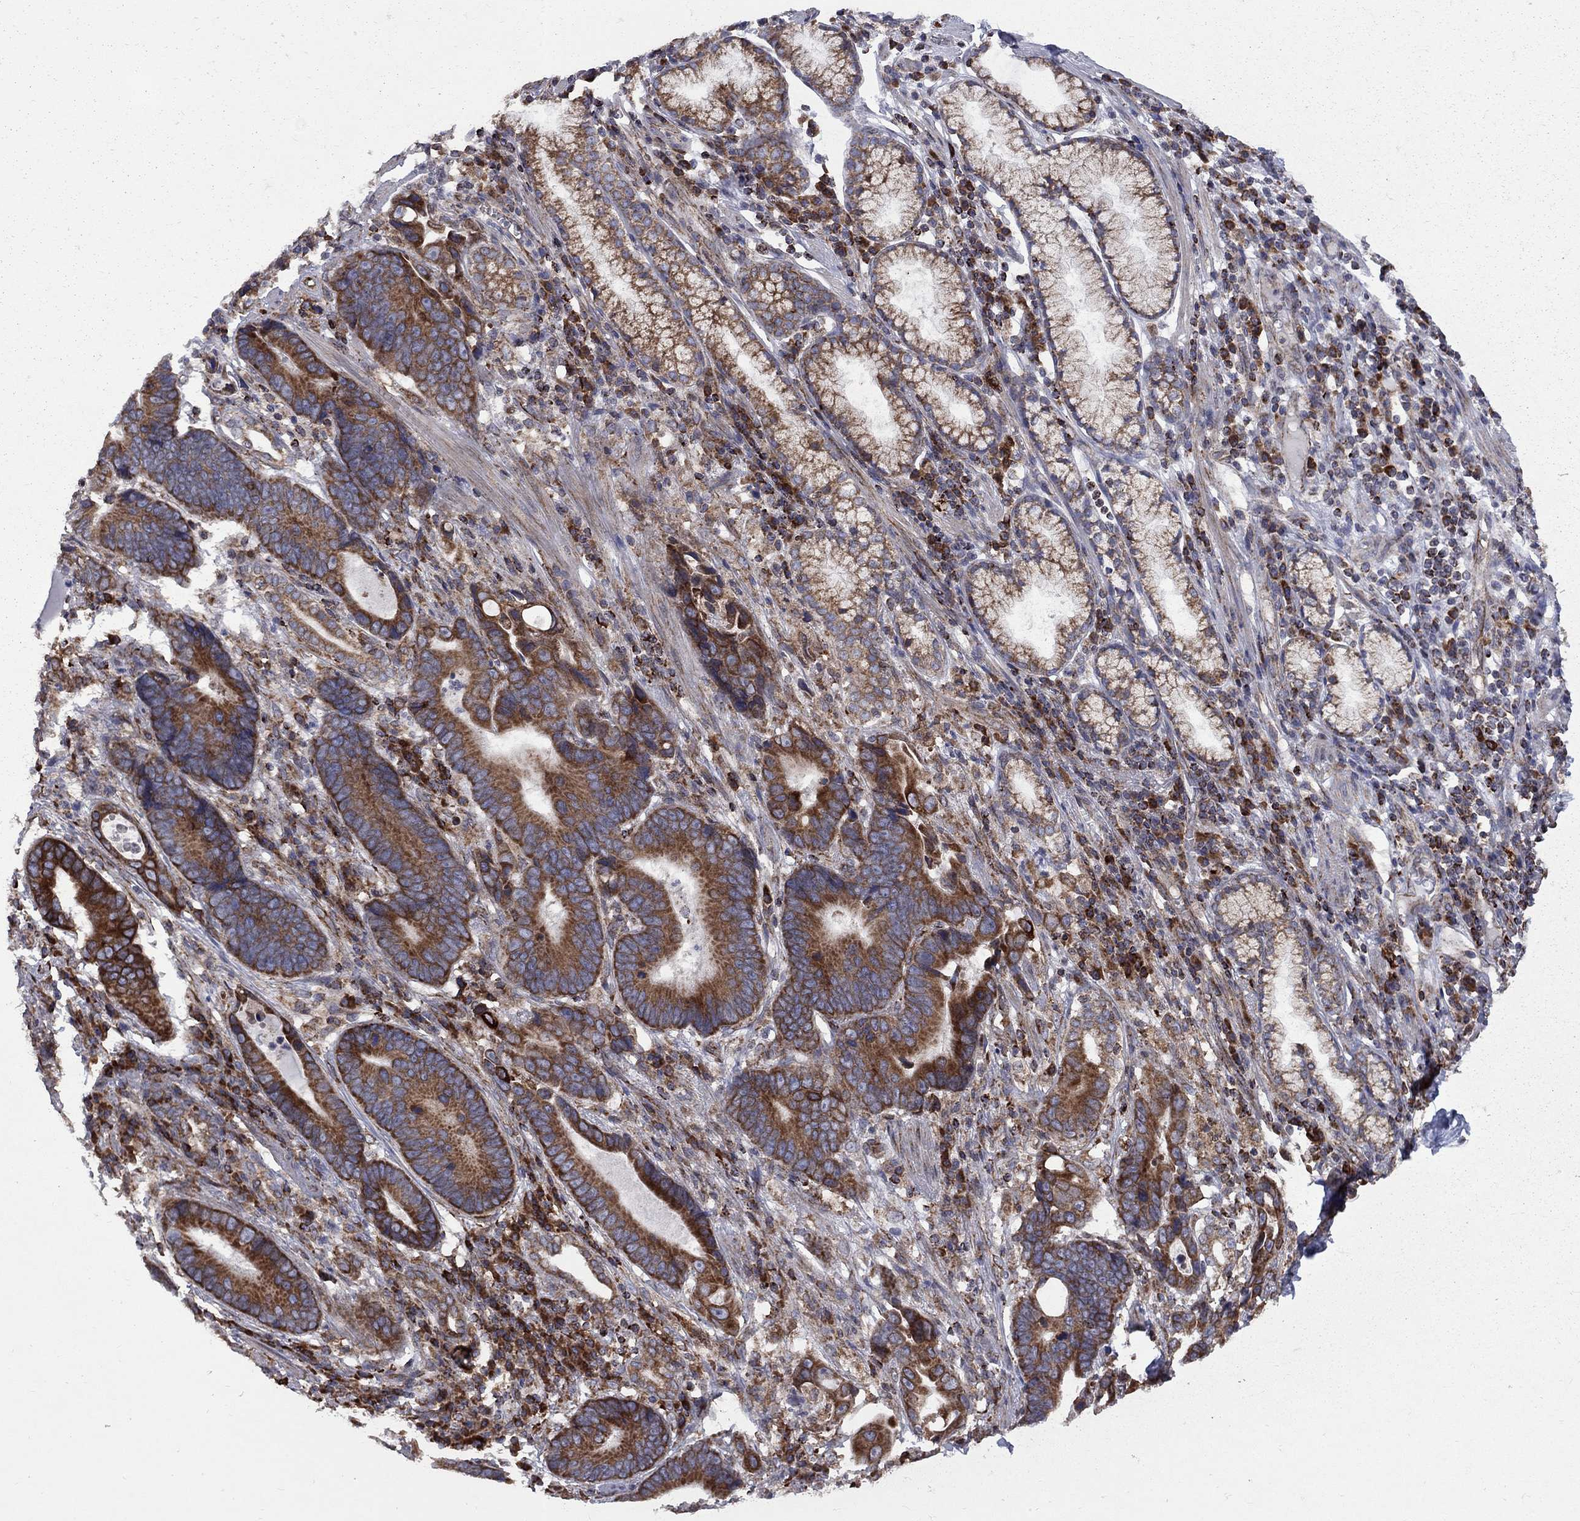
{"staining": {"intensity": "strong", "quantity": ">75%", "location": "cytoplasmic/membranous"}, "tissue": "stomach cancer", "cell_type": "Tumor cells", "image_type": "cancer", "snomed": [{"axis": "morphology", "description": "Adenocarcinoma, NOS"}, {"axis": "topography", "description": "Stomach"}], "caption": "IHC image of neoplastic tissue: stomach cancer stained using immunohistochemistry exhibits high levels of strong protein expression localized specifically in the cytoplasmic/membranous of tumor cells, appearing as a cytoplasmic/membranous brown color.", "gene": "CLPTM1", "patient": {"sex": "male", "age": 84}}